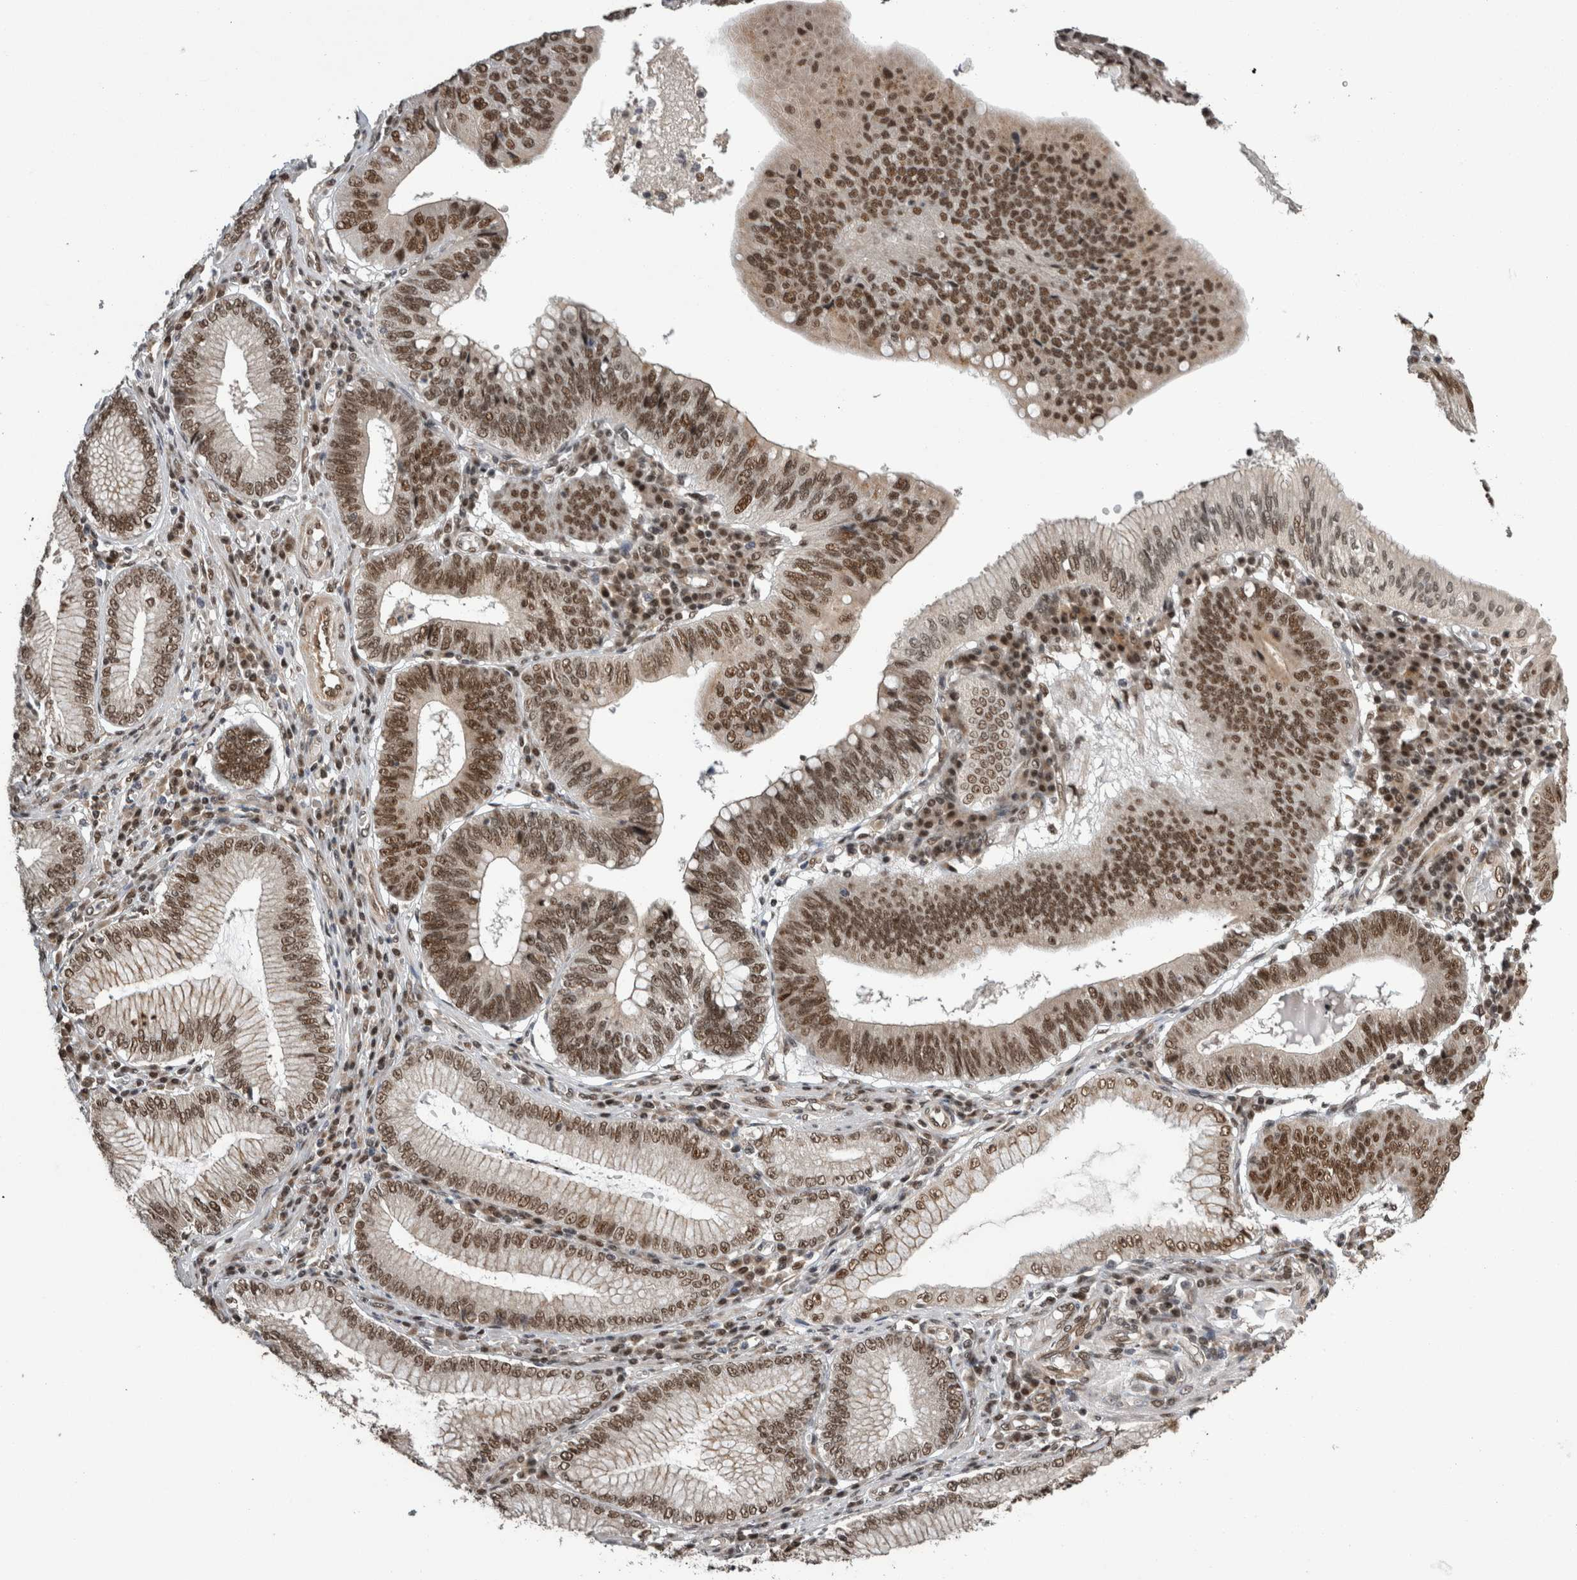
{"staining": {"intensity": "strong", "quantity": ">75%", "location": "nuclear"}, "tissue": "stomach cancer", "cell_type": "Tumor cells", "image_type": "cancer", "snomed": [{"axis": "morphology", "description": "Adenocarcinoma, NOS"}, {"axis": "topography", "description": "Stomach"}], "caption": "Stomach adenocarcinoma tissue shows strong nuclear positivity in about >75% of tumor cells, visualized by immunohistochemistry. The protein of interest is shown in brown color, while the nuclei are stained blue.", "gene": "CPSF2", "patient": {"sex": "male", "age": 59}}